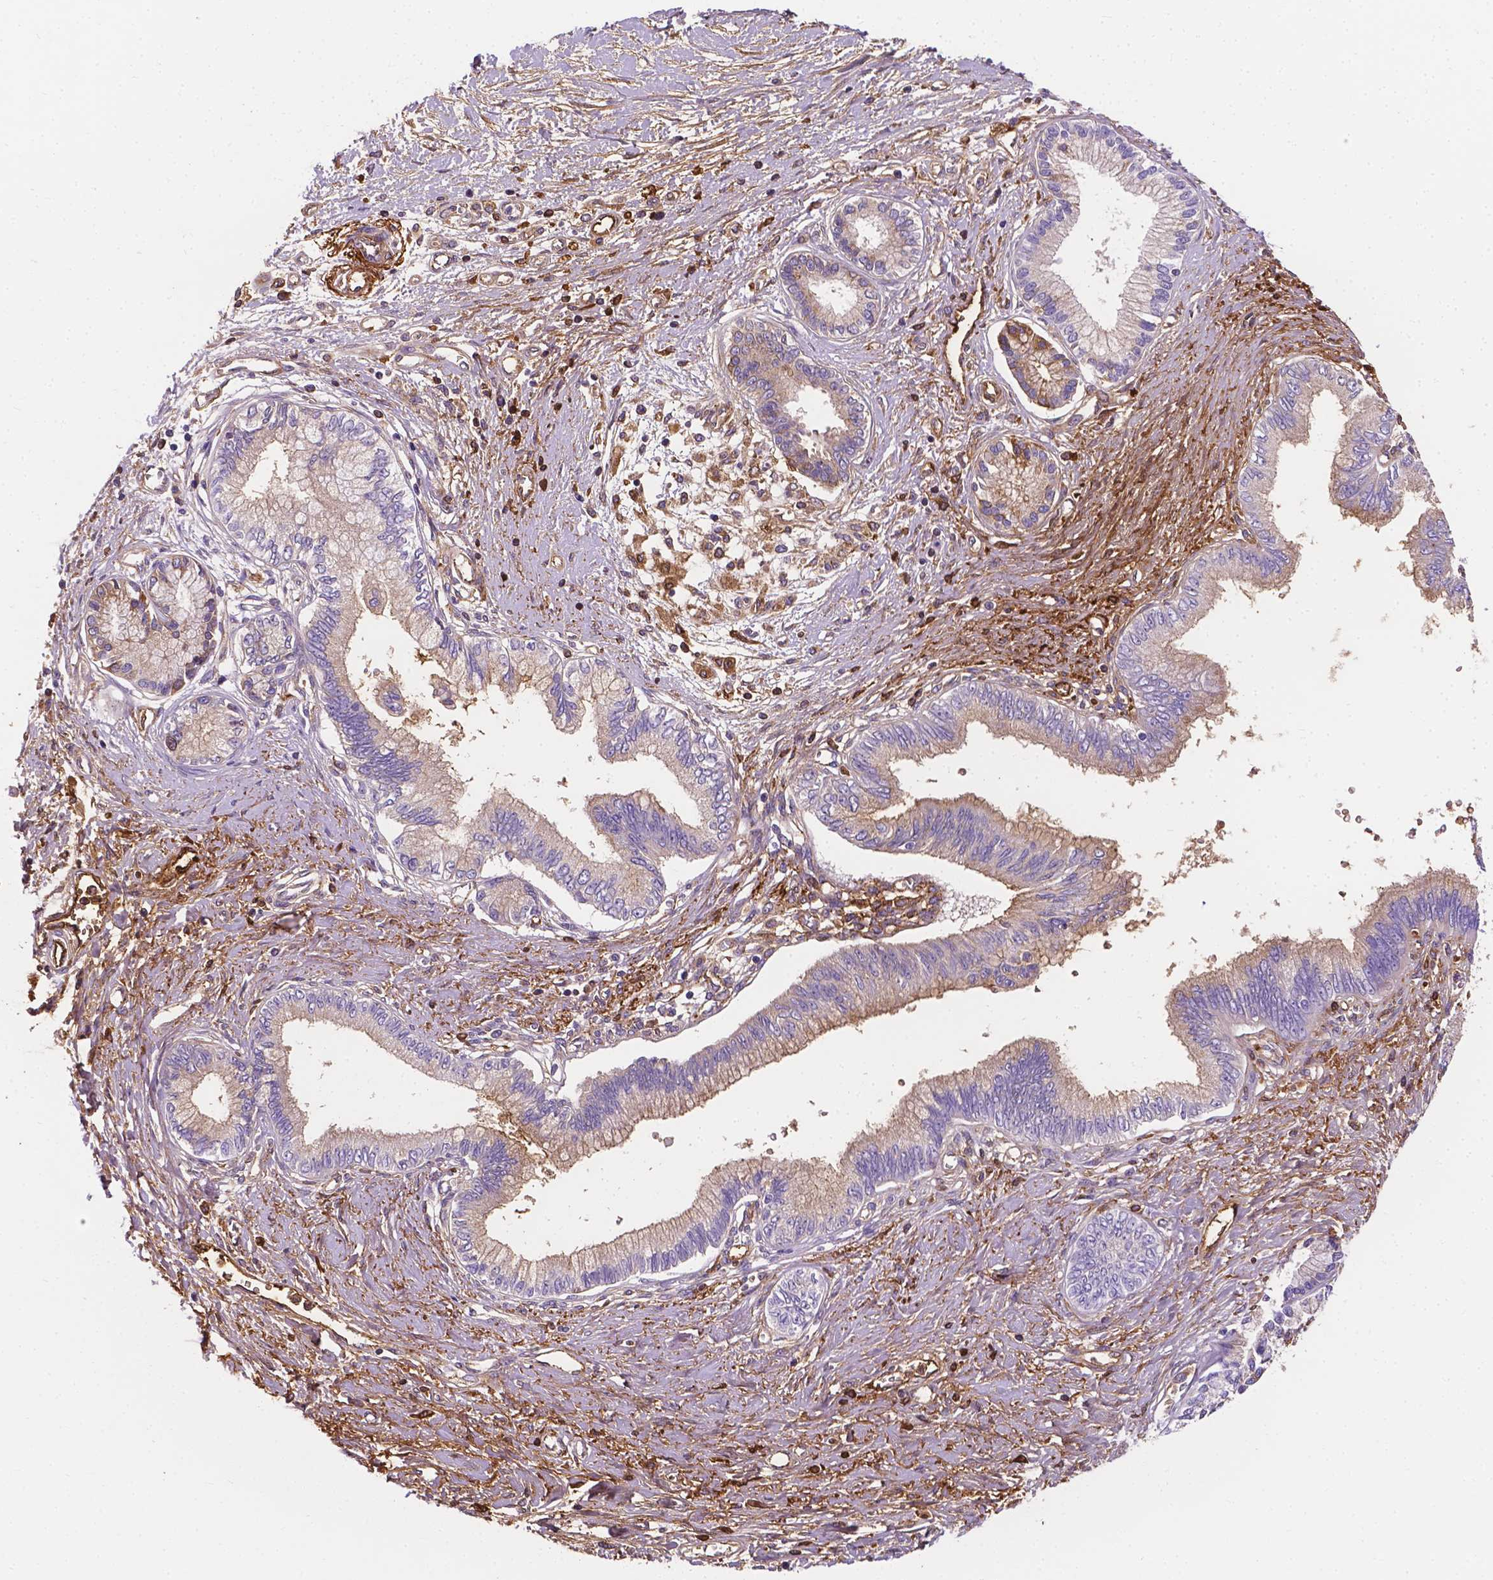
{"staining": {"intensity": "weak", "quantity": "25%-75%", "location": "cytoplasmic/membranous"}, "tissue": "pancreatic cancer", "cell_type": "Tumor cells", "image_type": "cancer", "snomed": [{"axis": "morphology", "description": "Adenocarcinoma, NOS"}, {"axis": "topography", "description": "Pancreas"}], "caption": "Brown immunohistochemical staining in human pancreatic adenocarcinoma exhibits weak cytoplasmic/membranous staining in about 25%-75% of tumor cells.", "gene": "APOE", "patient": {"sex": "female", "age": 77}}